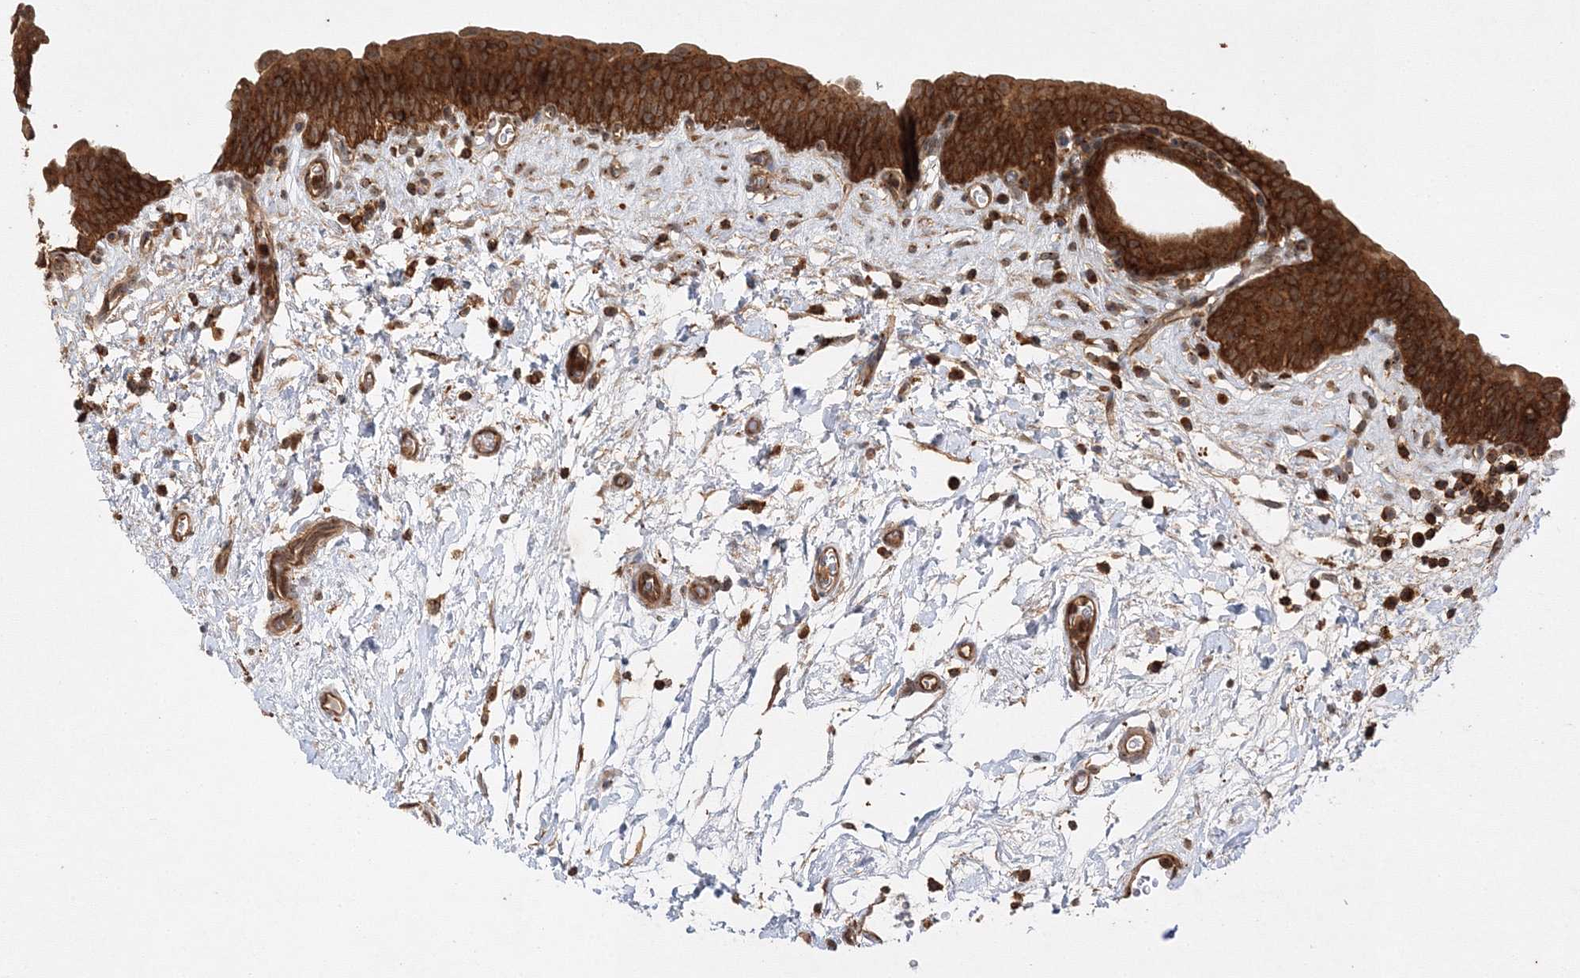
{"staining": {"intensity": "strong", "quantity": ">75%", "location": "cytoplasmic/membranous"}, "tissue": "urinary bladder", "cell_type": "Urothelial cells", "image_type": "normal", "snomed": [{"axis": "morphology", "description": "Normal tissue, NOS"}, {"axis": "topography", "description": "Urinary bladder"}], "caption": "The immunohistochemical stain shows strong cytoplasmic/membranous expression in urothelial cells of unremarkable urinary bladder.", "gene": "WDR37", "patient": {"sex": "male", "age": 83}}